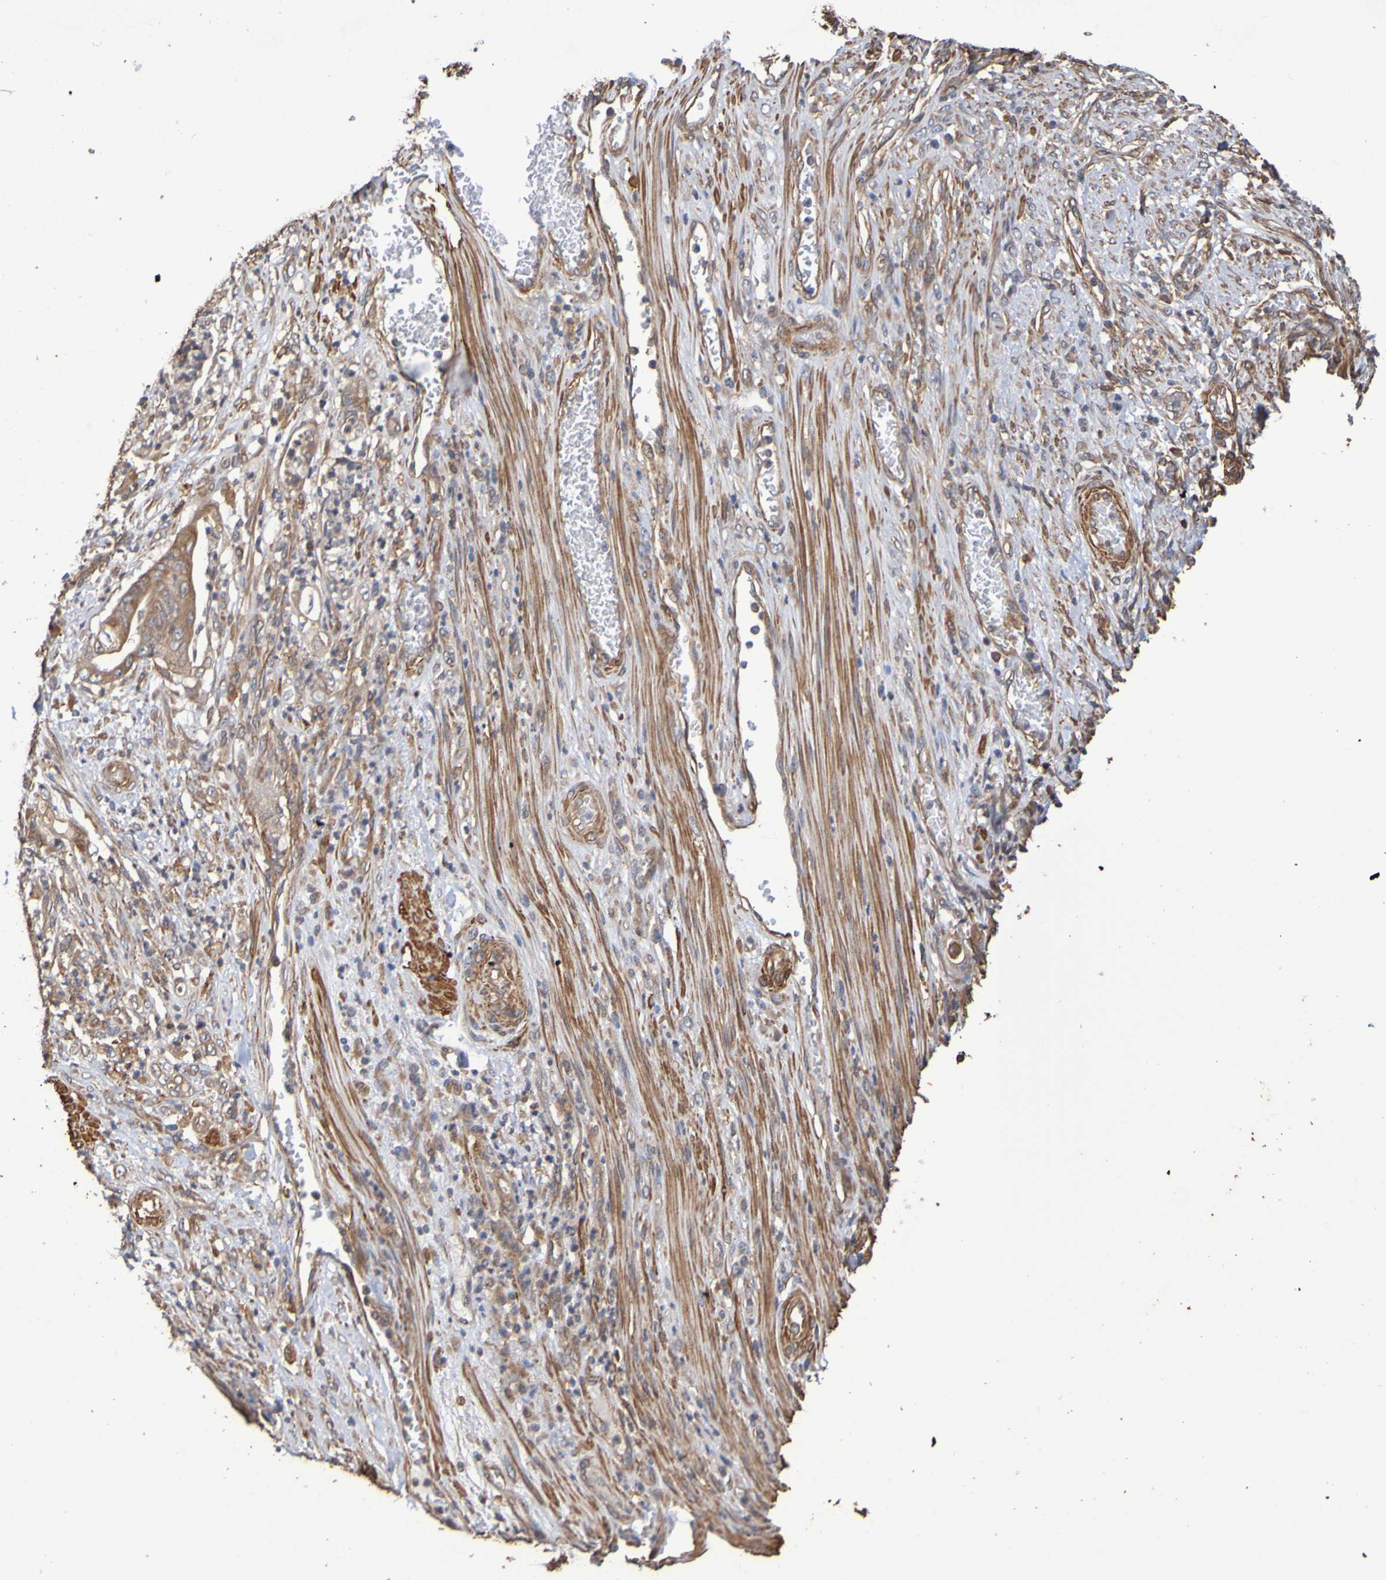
{"staining": {"intensity": "weak", "quantity": ">75%", "location": "cytoplasmic/membranous"}, "tissue": "stomach cancer", "cell_type": "Tumor cells", "image_type": "cancer", "snomed": [{"axis": "morphology", "description": "Adenocarcinoma, NOS"}, {"axis": "topography", "description": "Stomach"}], "caption": "Tumor cells exhibit low levels of weak cytoplasmic/membranous staining in about >75% of cells in human stomach cancer (adenocarcinoma). (DAB (3,3'-diaminobenzidine) = brown stain, brightfield microscopy at high magnification).", "gene": "RAB11A", "patient": {"sex": "female", "age": 73}}